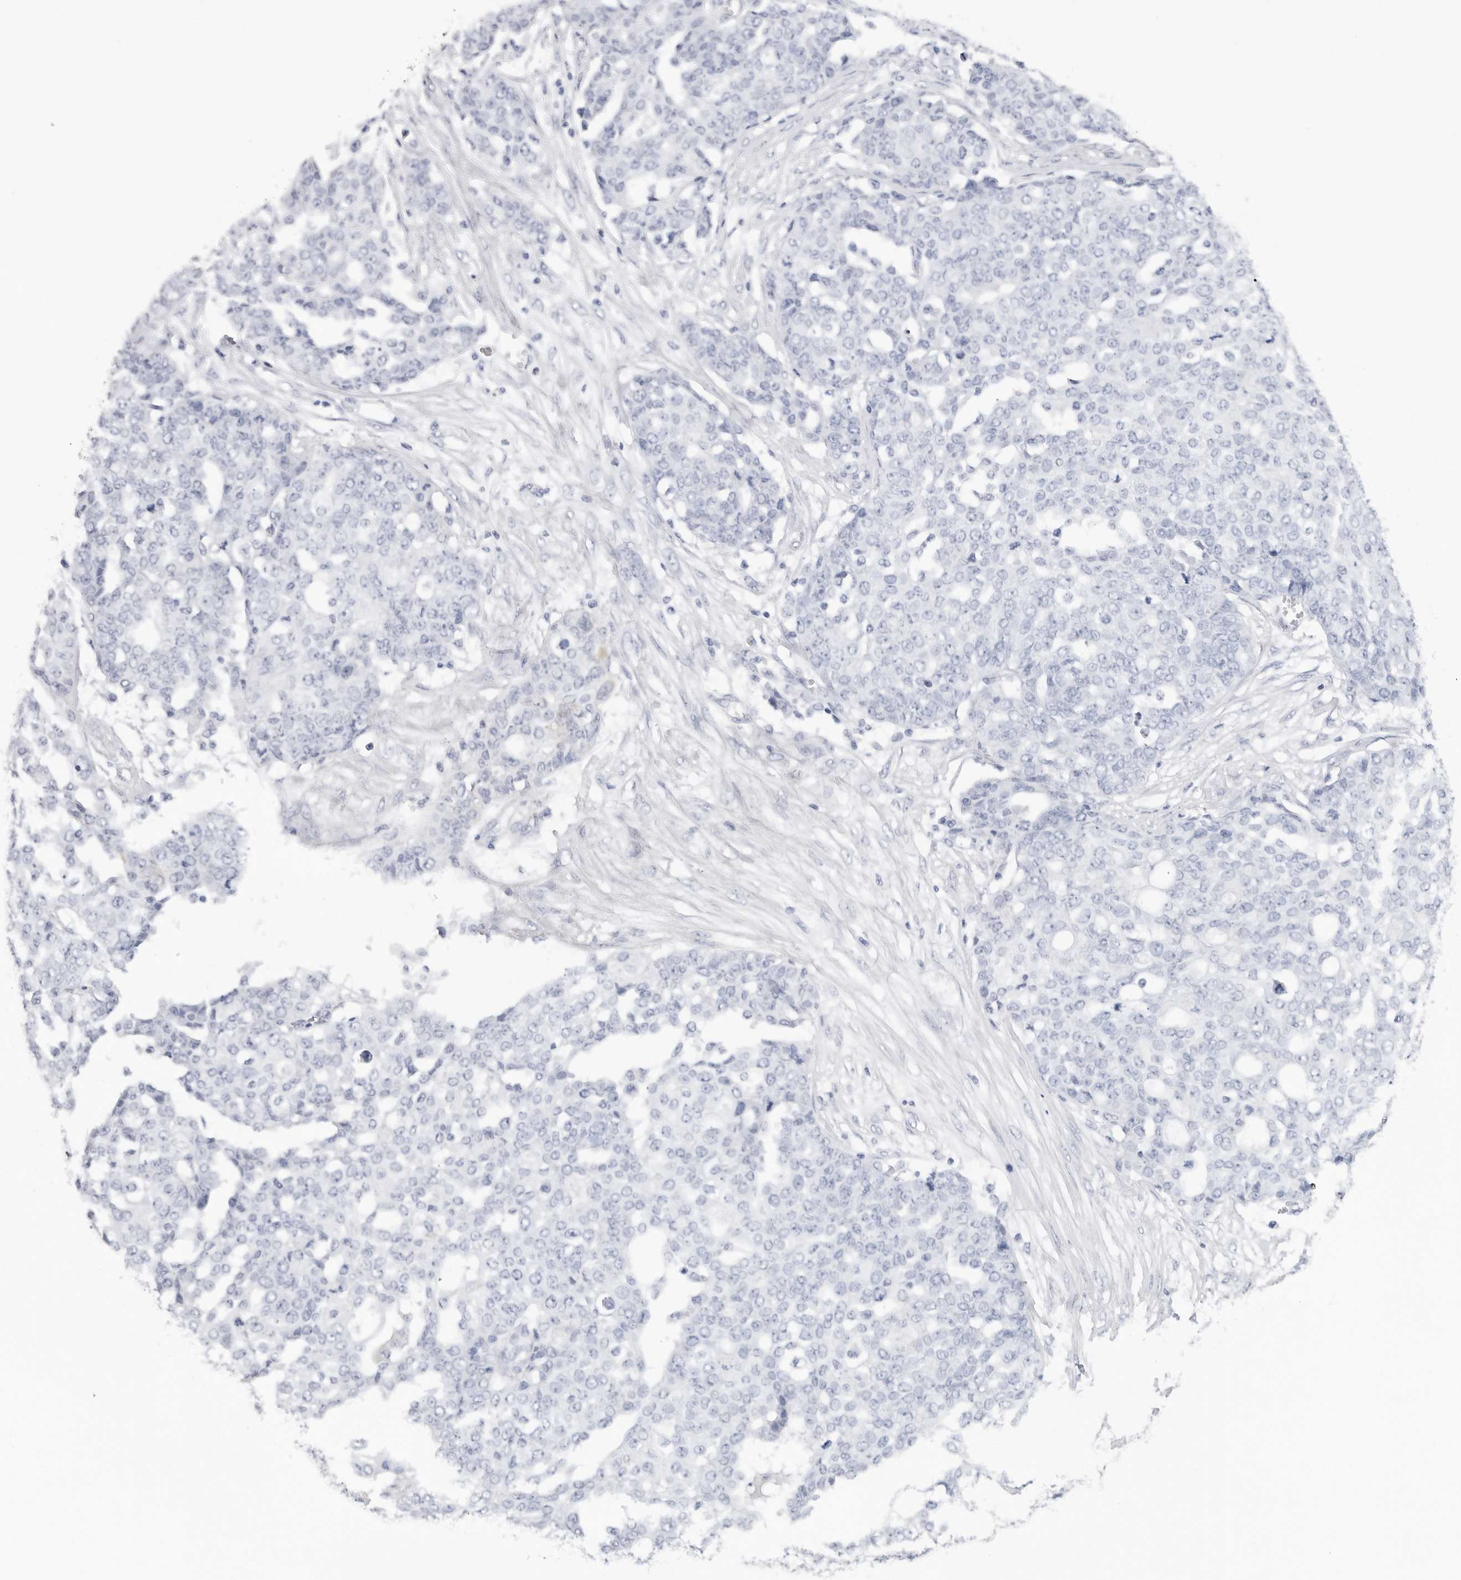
{"staining": {"intensity": "negative", "quantity": "none", "location": "none"}, "tissue": "ovarian cancer", "cell_type": "Tumor cells", "image_type": "cancer", "snomed": [{"axis": "morphology", "description": "Cystadenocarcinoma, serous, NOS"}, {"axis": "topography", "description": "Soft tissue"}, {"axis": "topography", "description": "Ovary"}], "caption": "Immunohistochemistry (IHC) micrograph of neoplastic tissue: ovarian serous cystadenocarcinoma stained with DAB (3,3'-diaminobenzidine) displays no significant protein expression in tumor cells.", "gene": "SLC19A1", "patient": {"sex": "female", "age": 57}}